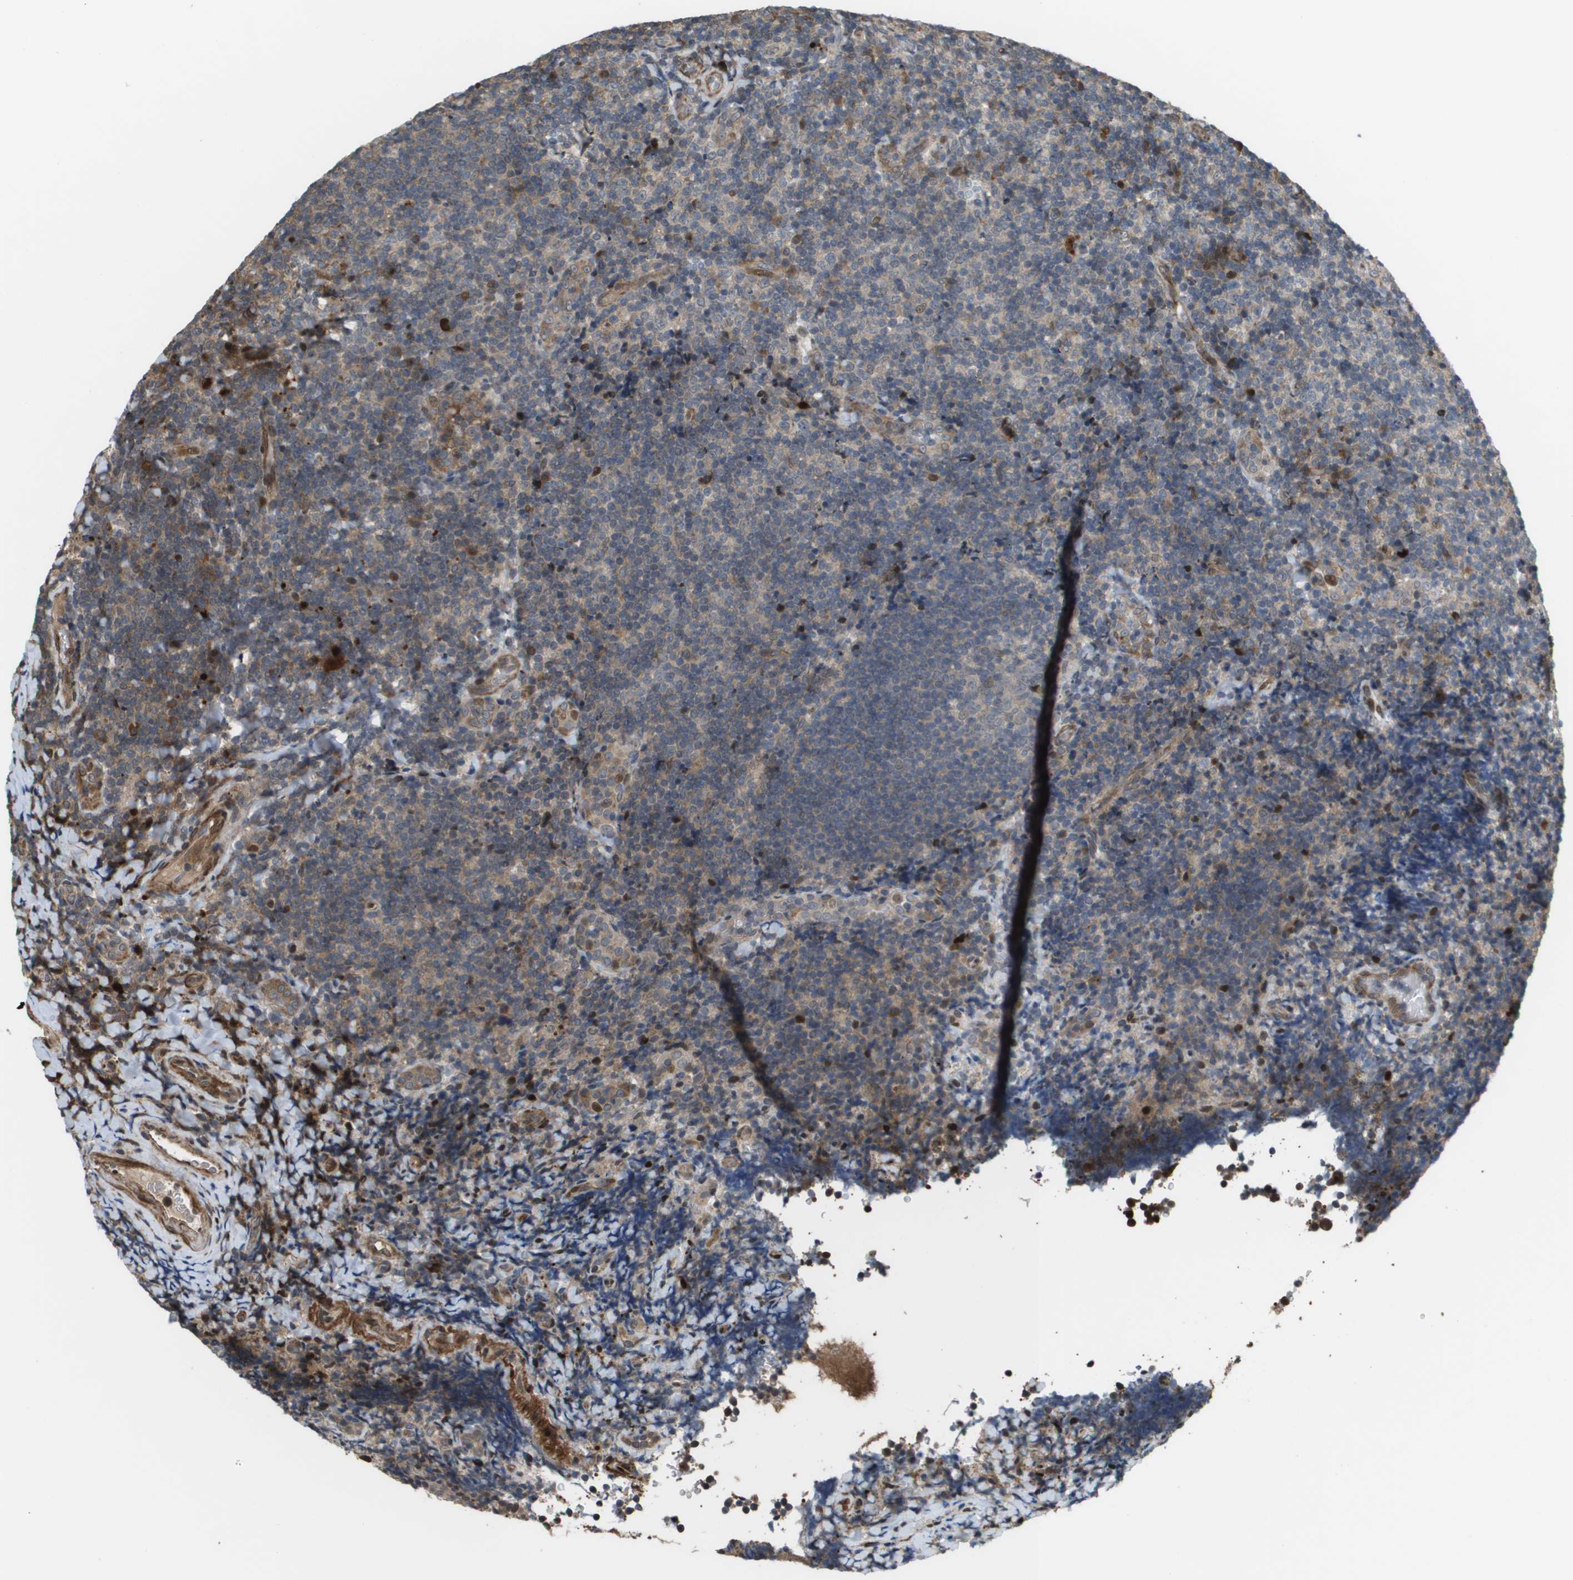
{"staining": {"intensity": "weak", "quantity": "25%-75%", "location": "cytoplasmic/membranous,nuclear"}, "tissue": "tonsil", "cell_type": "Germinal center cells", "image_type": "normal", "snomed": [{"axis": "morphology", "description": "Normal tissue, NOS"}, {"axis": "topography", "description": "Tonsil"}], "caption": "DAB immunohistochemical staining of benign tonsil demonstrates weak cytoplasmic/membranous,nuclear protein positivity in approximately 25%-75% of germinal center cells. Ihc stains the protein in brown and the nuclei are stained blue.", "gene": "AXIN2", "patient": {"sex": "male", "age": 37}}